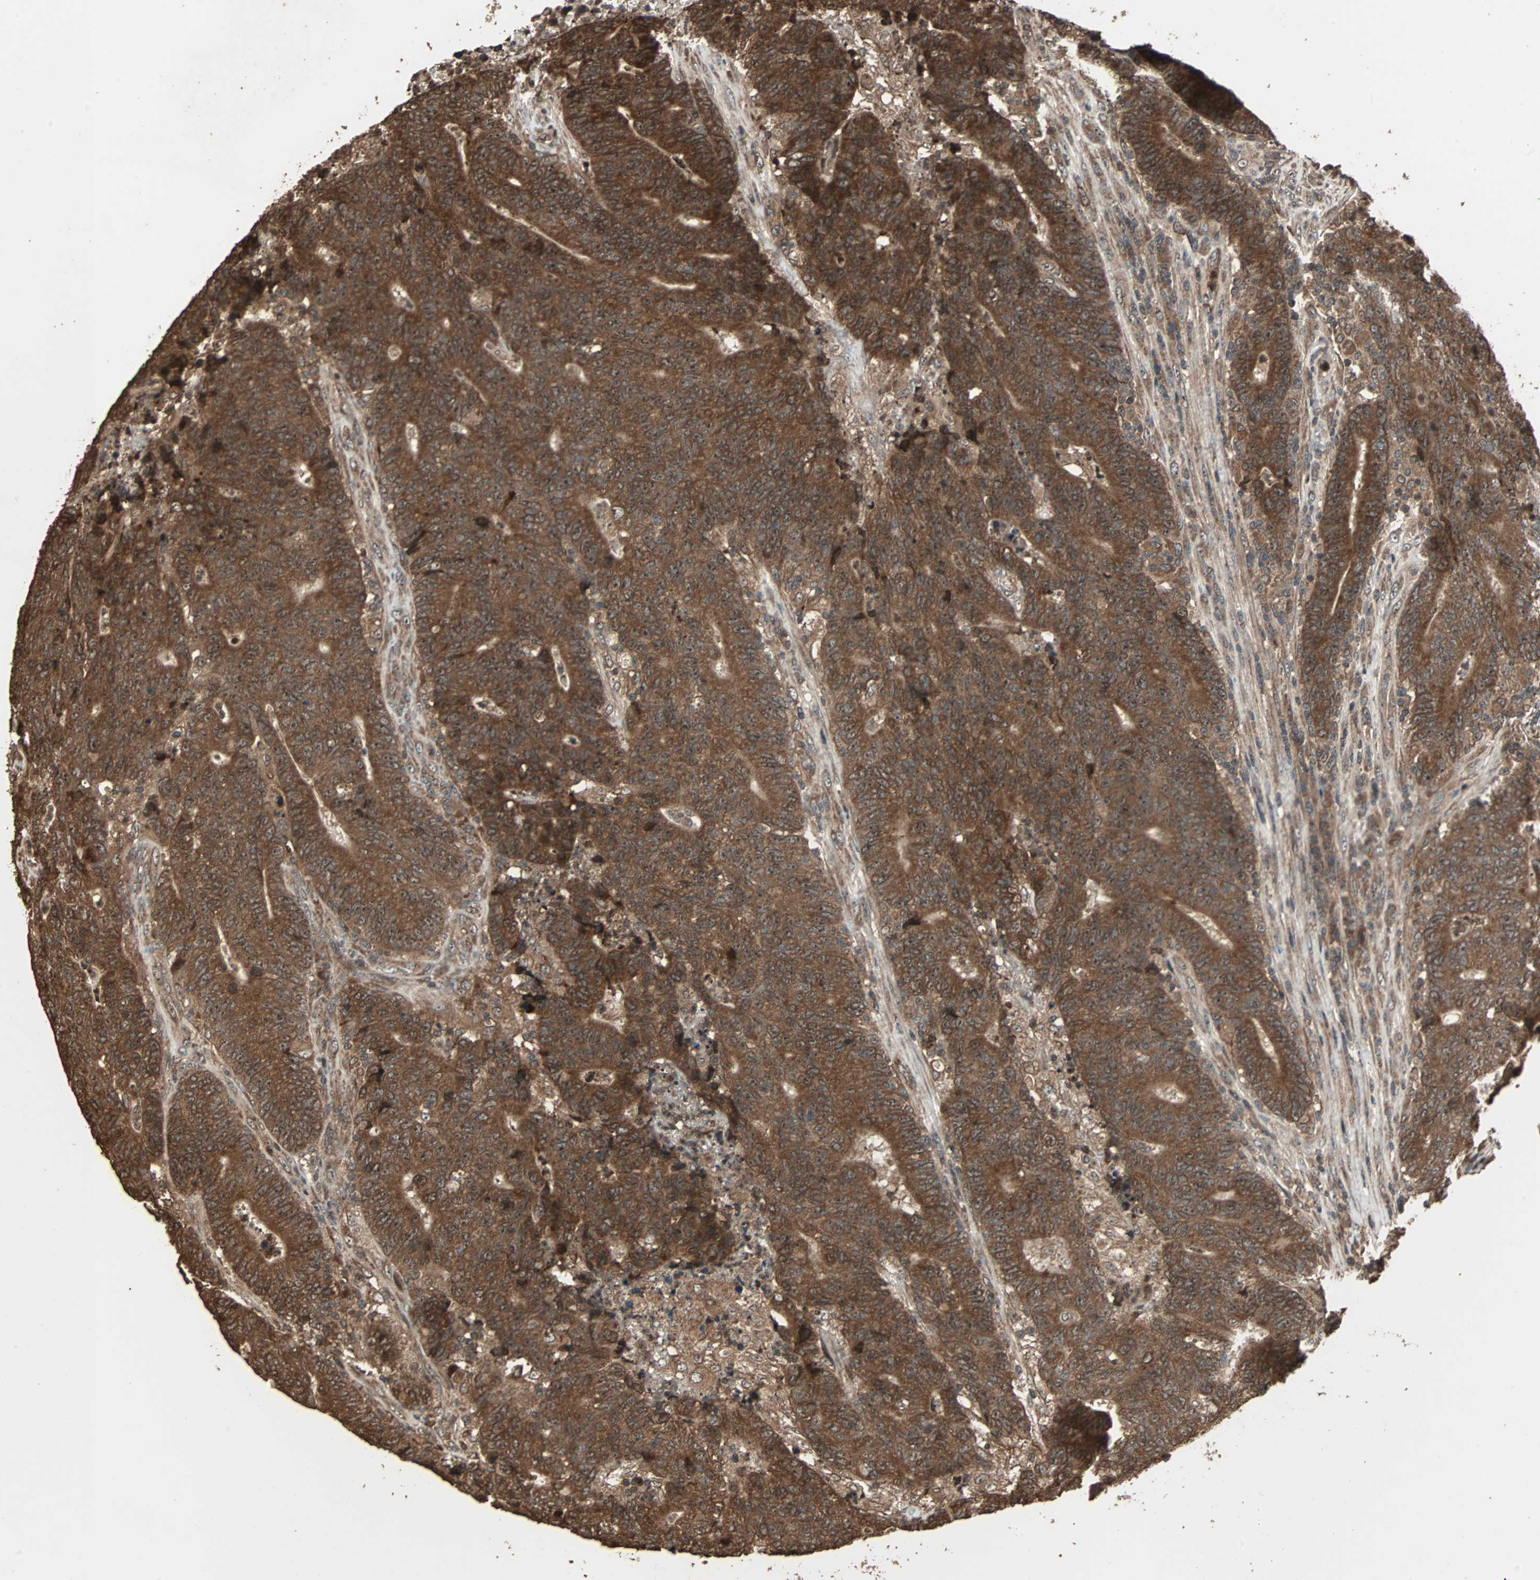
{"staining": {"intensity": "strong", "quantity": ">75%", "location": "cytoplasmic/membranous"}, "tissue": "colorectal cancer", "cell_type": "Tumor cells", "image_type": "cancer", "snomed": [{"axis": "morphology", "description": "Normal tissue, NOS"}, {"axis": "morphology", "description": "Adenocarcinoma, NOS"}, {"axis": "topography", "description": "Colon"}], "caption": "Tumor cells reveal strong cytoplasmic/membranous positivity in about >75% of cells in colorectal adenocarcinoma.", "gene": "LAMTOR5", "patient": {"sex": "female", "age": 75}}